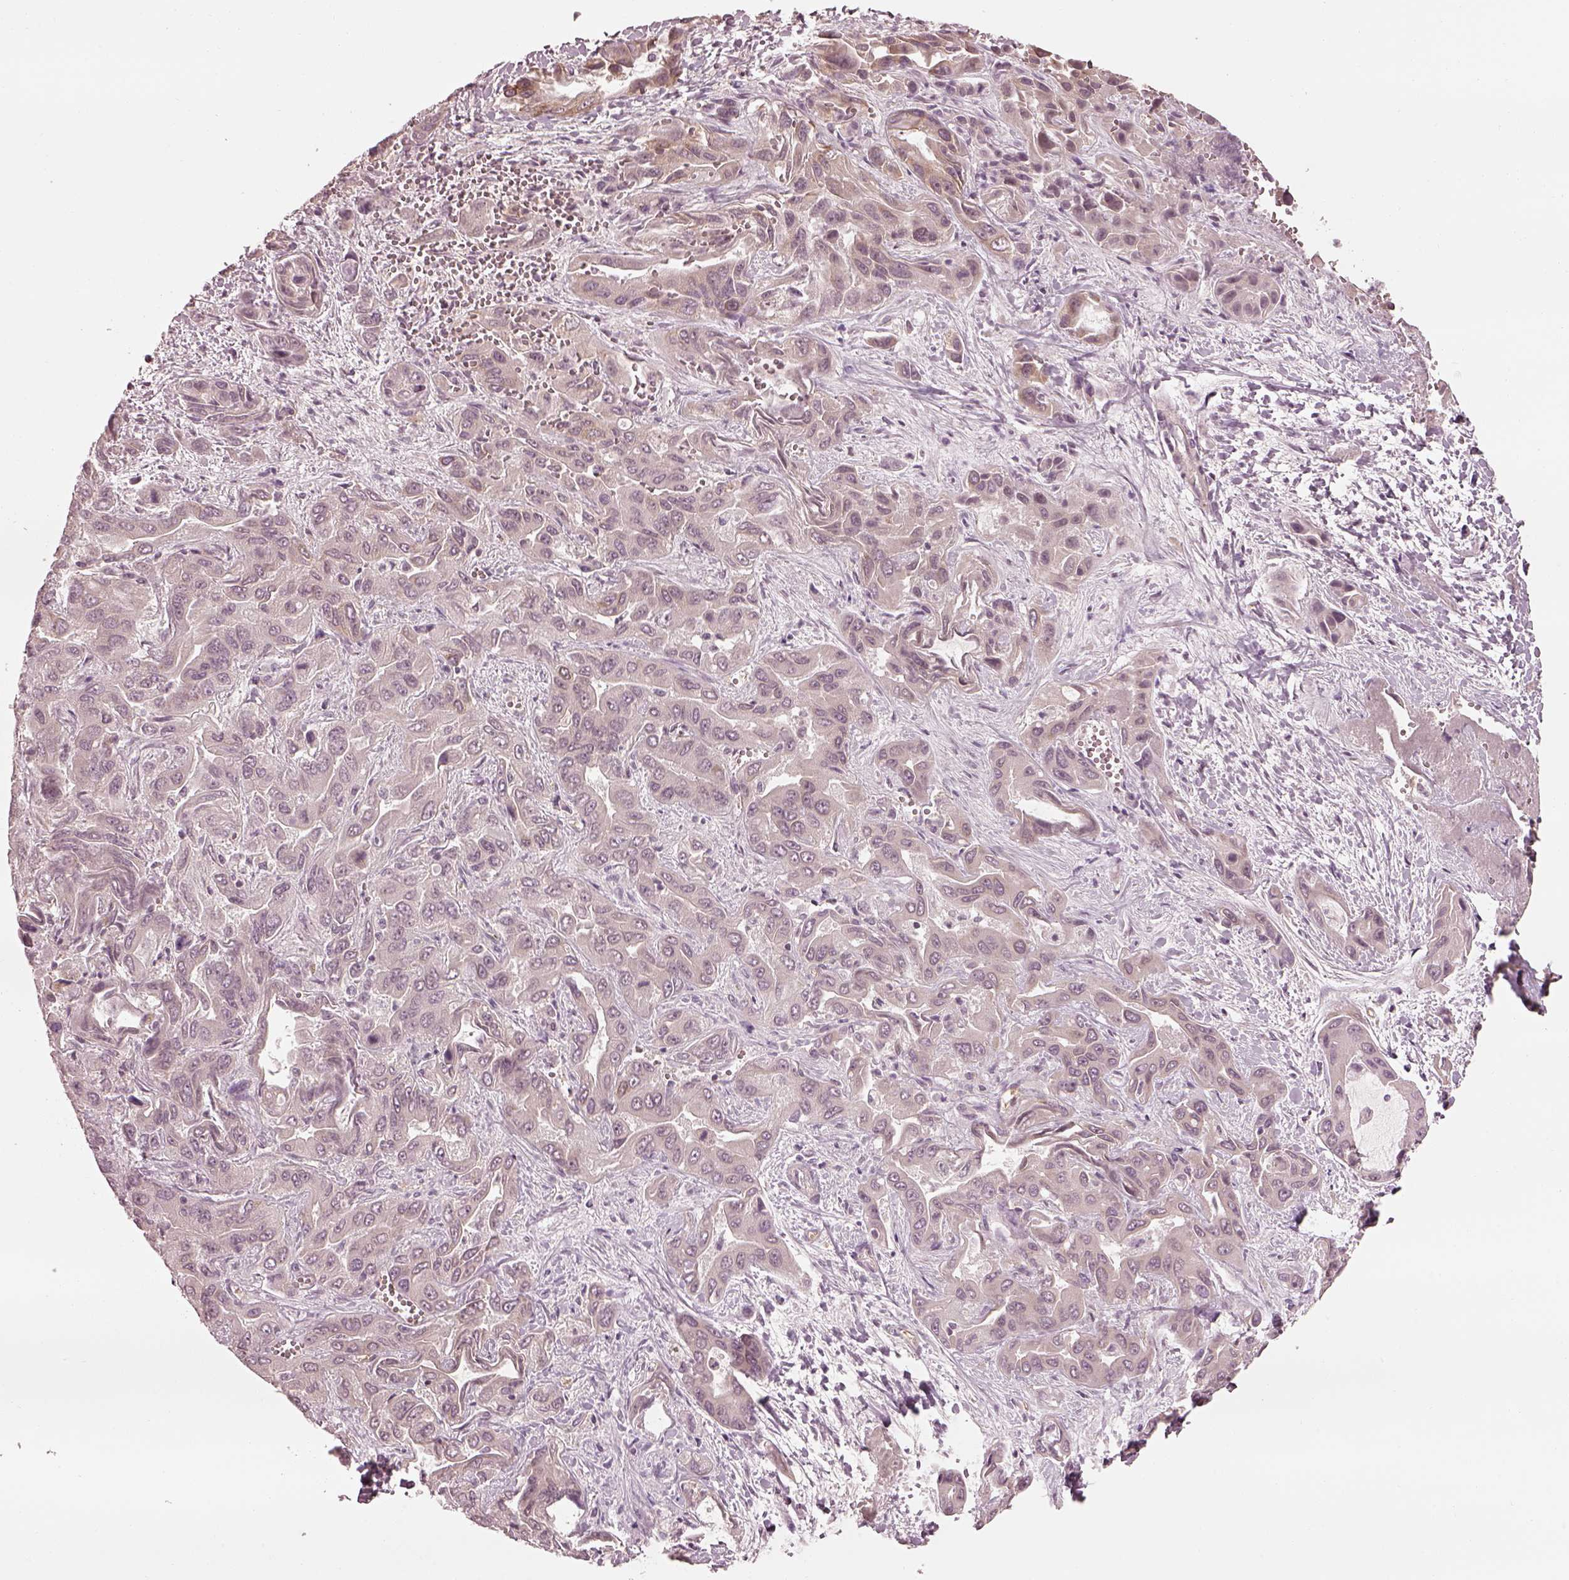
{"staining": {"intensity": "negative", "quantity": "none", "location": "none"}, "tissue": "liver cancer", "cell_type": "Tumor cells", "image_type": "cancer", "snomed": [{"axis": "morphology", "description": "Cholangiocarcinoma"}, {"axis": "topography", "description": "Liver"}], "caption": "Tumor cells are negative for protein expression in human liver cancer (cholangiocarcinoma).", "gene": "LSM14A", "patient": {"sex": "female", "age": 52}}